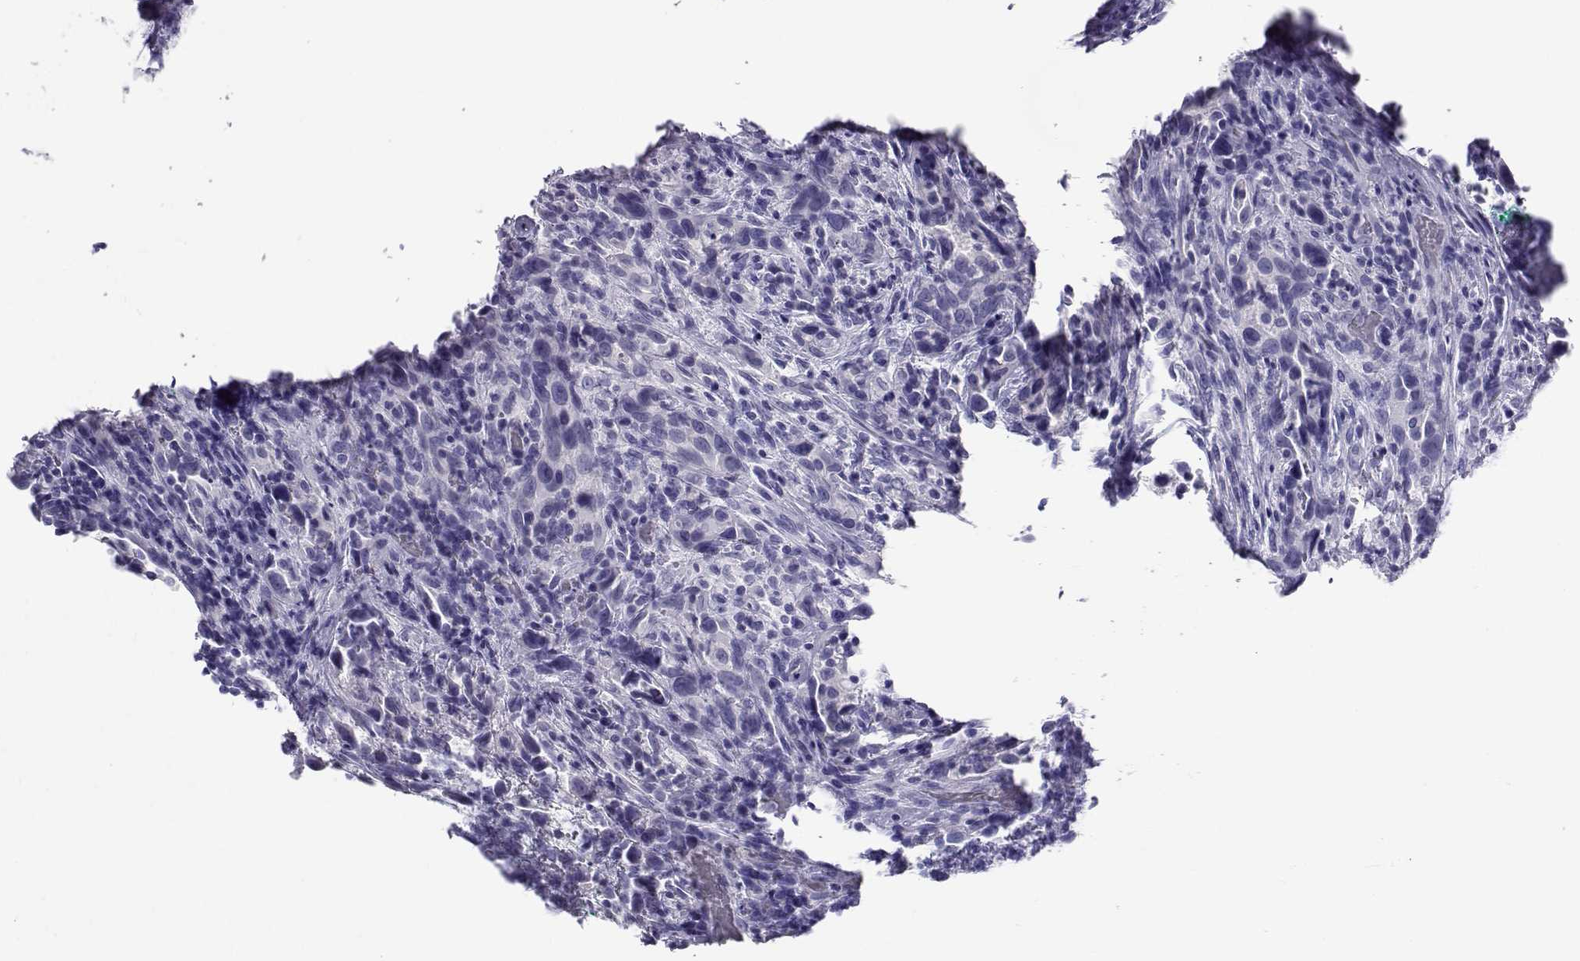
{"staining": {"intensity": "negative", "quantity": "none", "location": "none"}, "tissue": "urothelial cancer", "cell_type": "Tumor cells", "image_type": "cancer", "snomed": [{"axis": "morphology", "description": "Urothelial carcinoma, NOS"}, {"axis": "morphology", "description": "Urothelial carcinoma, High grade"}, {"axis": "topography", "description": "Urinary bladder"}], "caption": "A photomicrograph of human urothelial cancer is negative for staining in tumor cells.", "gene": "RHOXF2", "patient": {"sex": "female", "age": 64}}